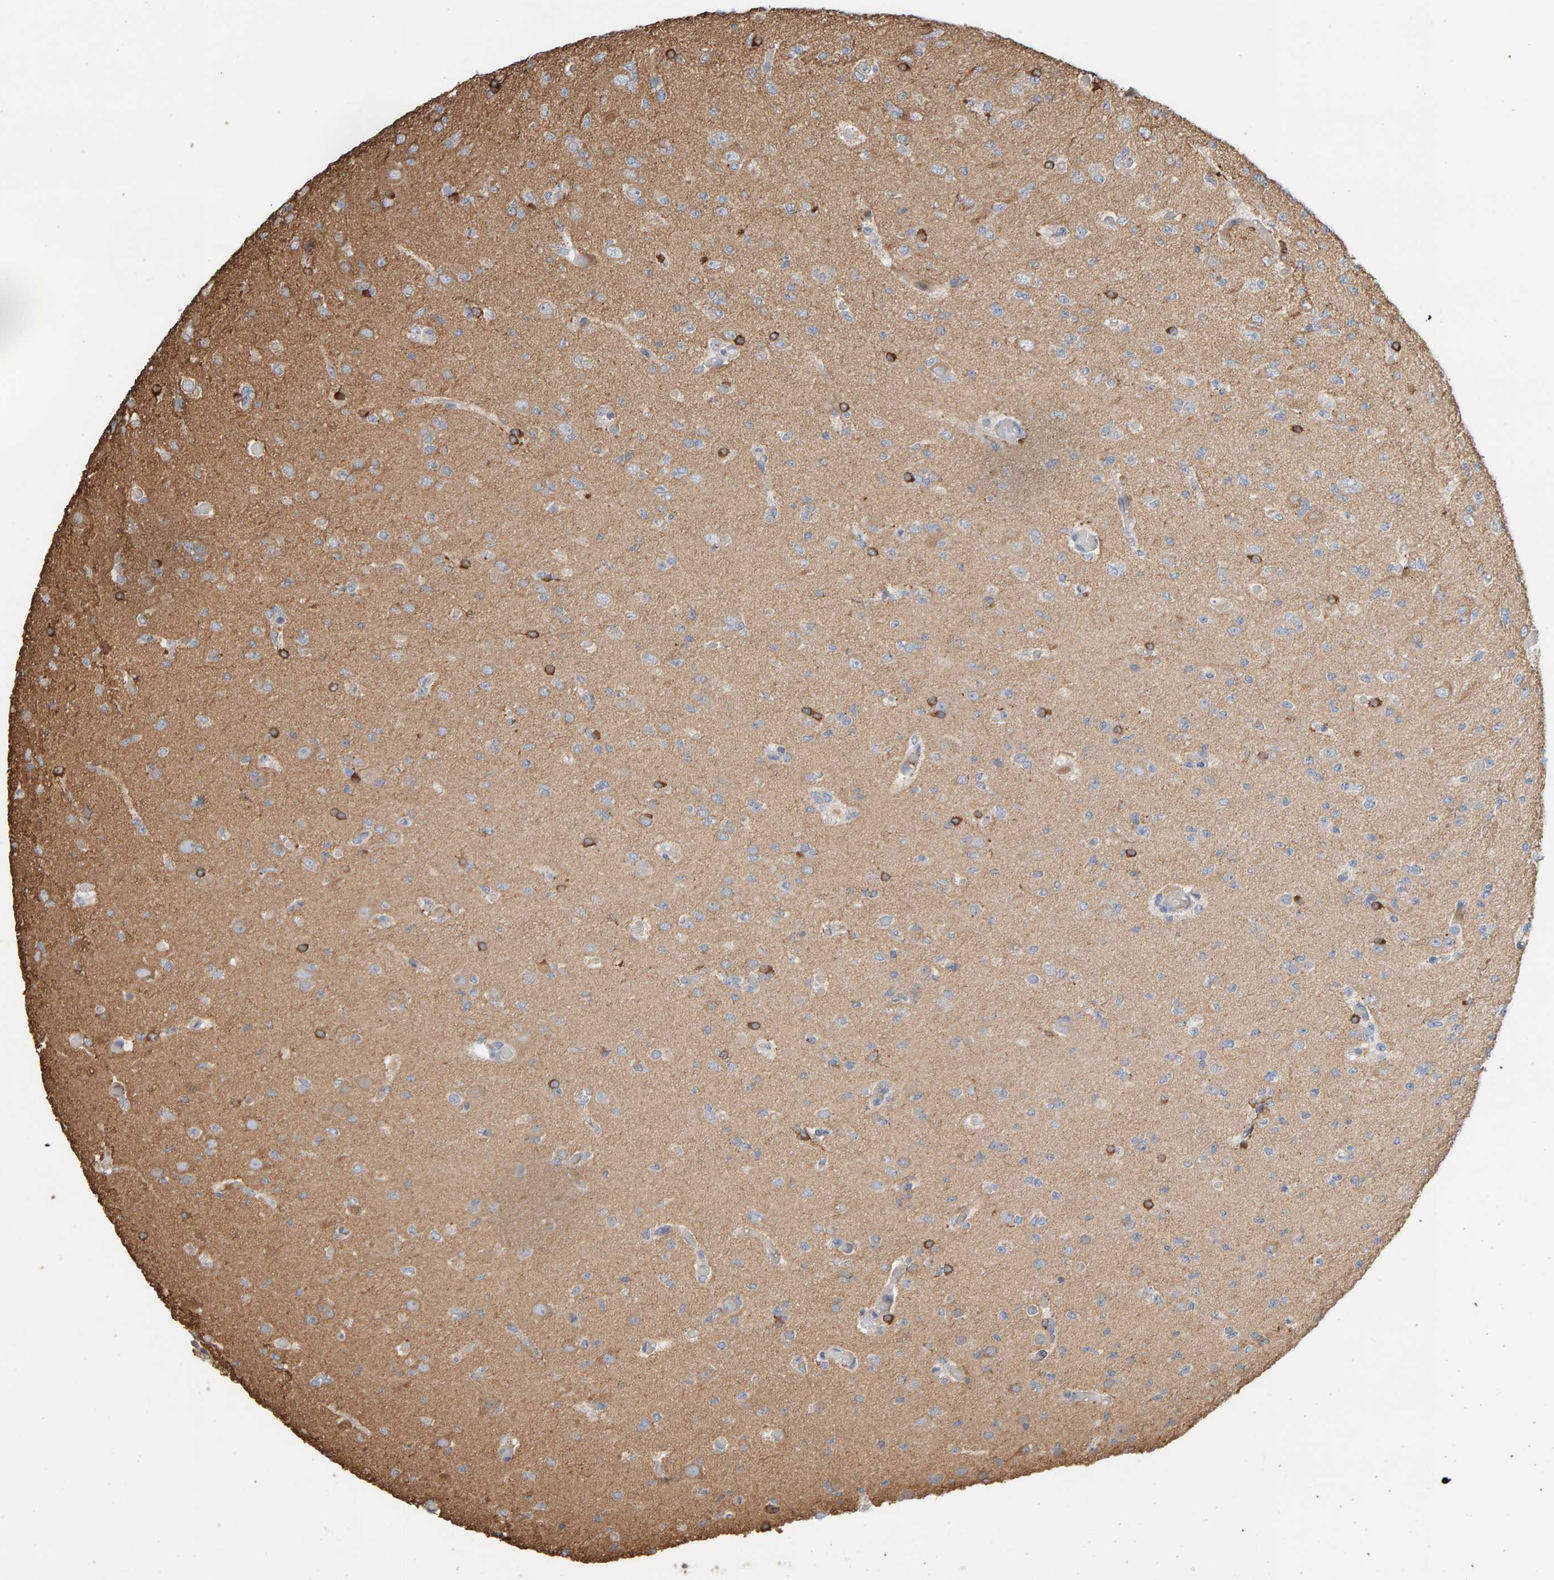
{"staining": {"intensity": "negative", "quantity": "none", "location": "none"}, "tissue": "glioma", "cell_type": "Tumor cells", "image_type": "cancer", "snomed": [{"axis": "morphology", "description": "Glioma, malignant, Low grade"}, {"axis": "topography", "description": "Brain"}], "caption": "This is an immunohistochemistry micrograph of human malignant glioma (low-grade). There is no expression in tumor cells.", "gene": "IPPK", "patient": {"sex": "female", "age": 22}}